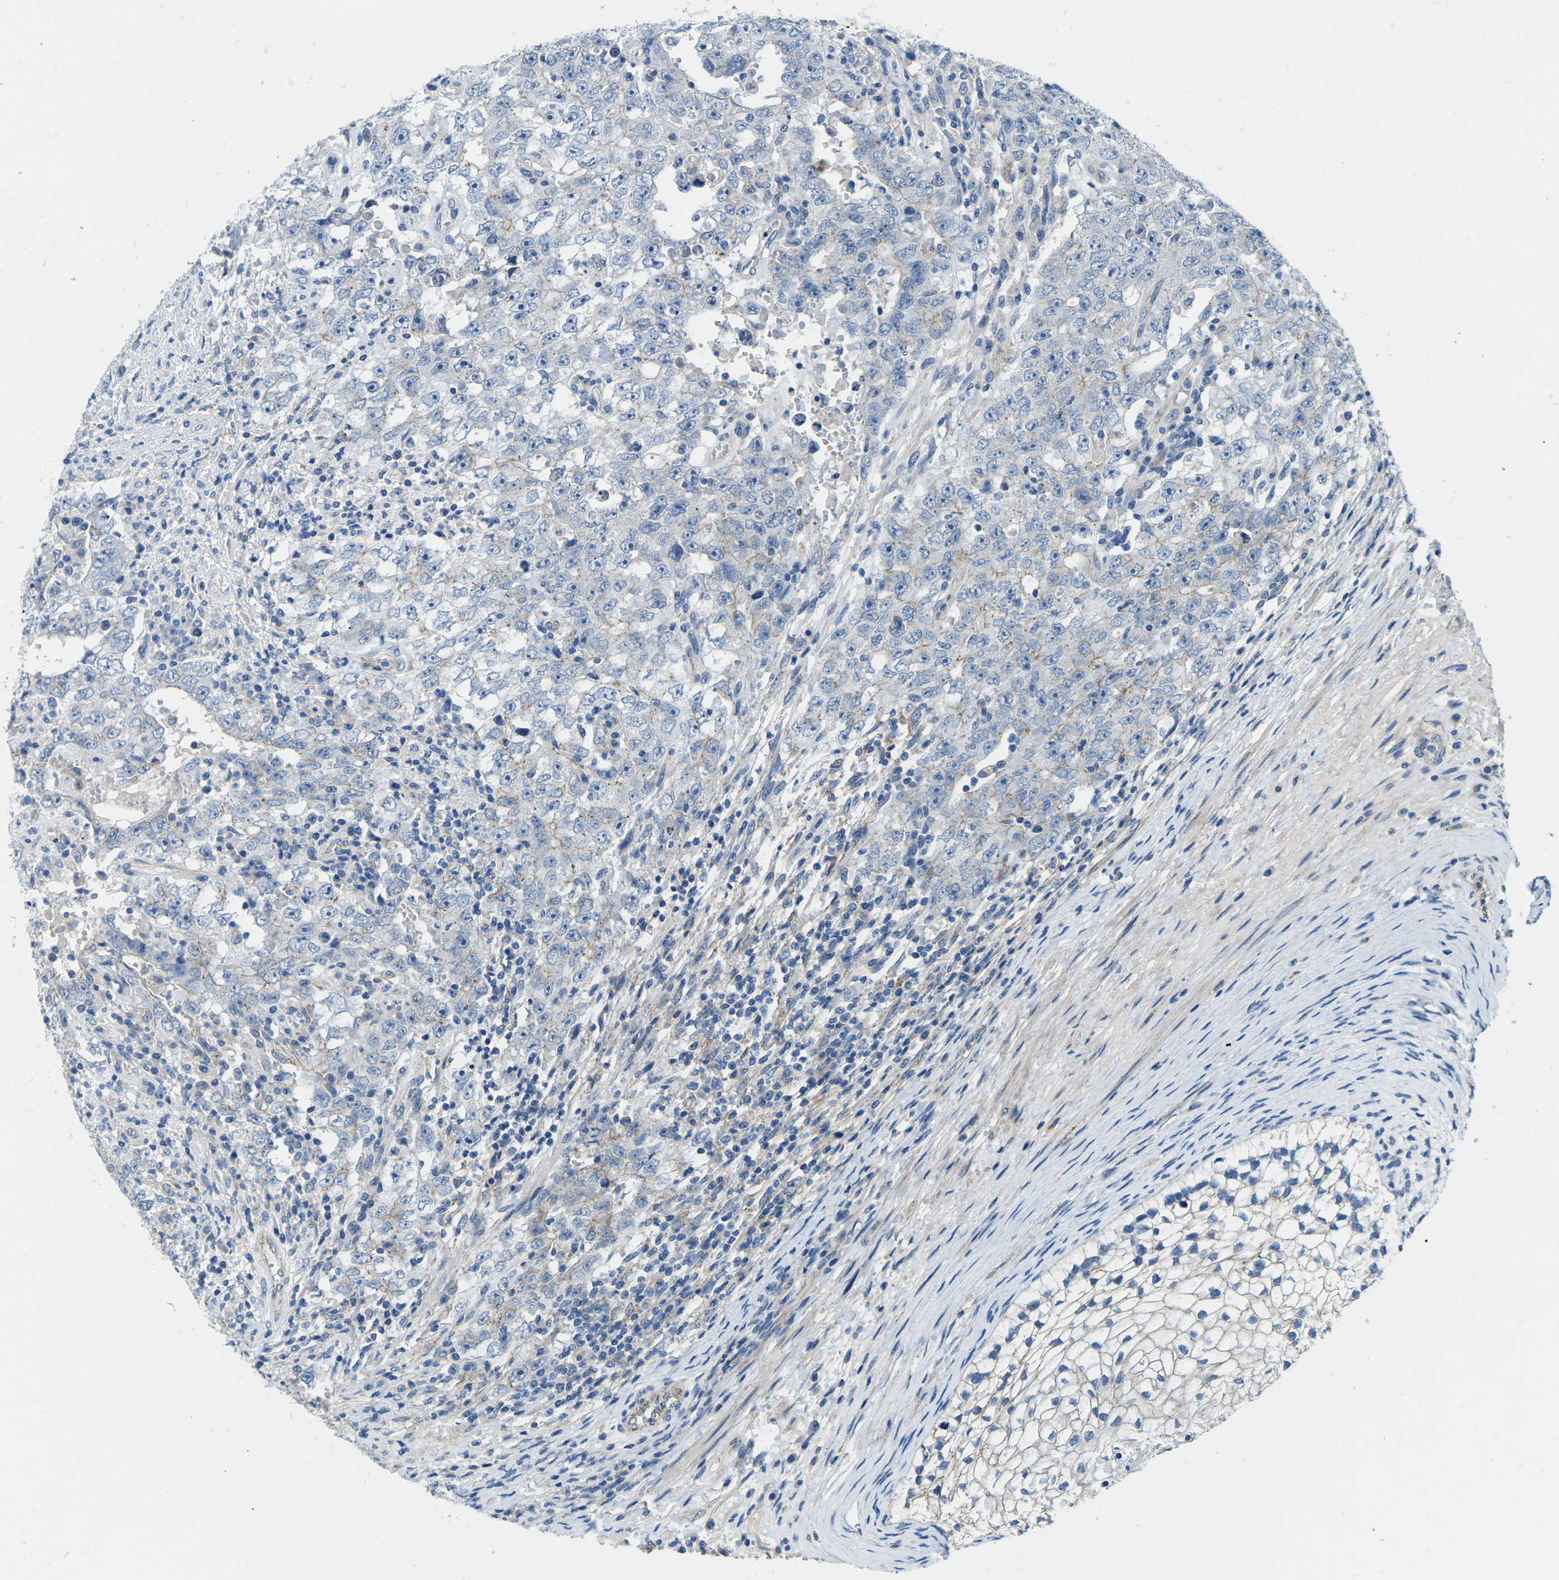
{"staining": {"intensity": "negative", "quantity": "none", "location": "none"}, "tissue": "testis cancer", "cell_type": "Tumor cells", "image_type": "cancer", "snomed": [{"axis": "morphology", "description": "Carcinoma, Embryonal, NOS"}, {"axis": "topography", "description": "Testis"}], "caption": "Testis cancer (embryonal carcinoma) was stained to show a protein in brown. There is no significant expression in tumor cells. (Stains: DAB (3,3'-diaminobenzidine) immunohistochemistry (IHC) with hematoxylin counter stain, Microscopy: brightfield microscopy at high magnification).", "gene": "CTNND1", "patient": {"sex": "male", "age": 26}}